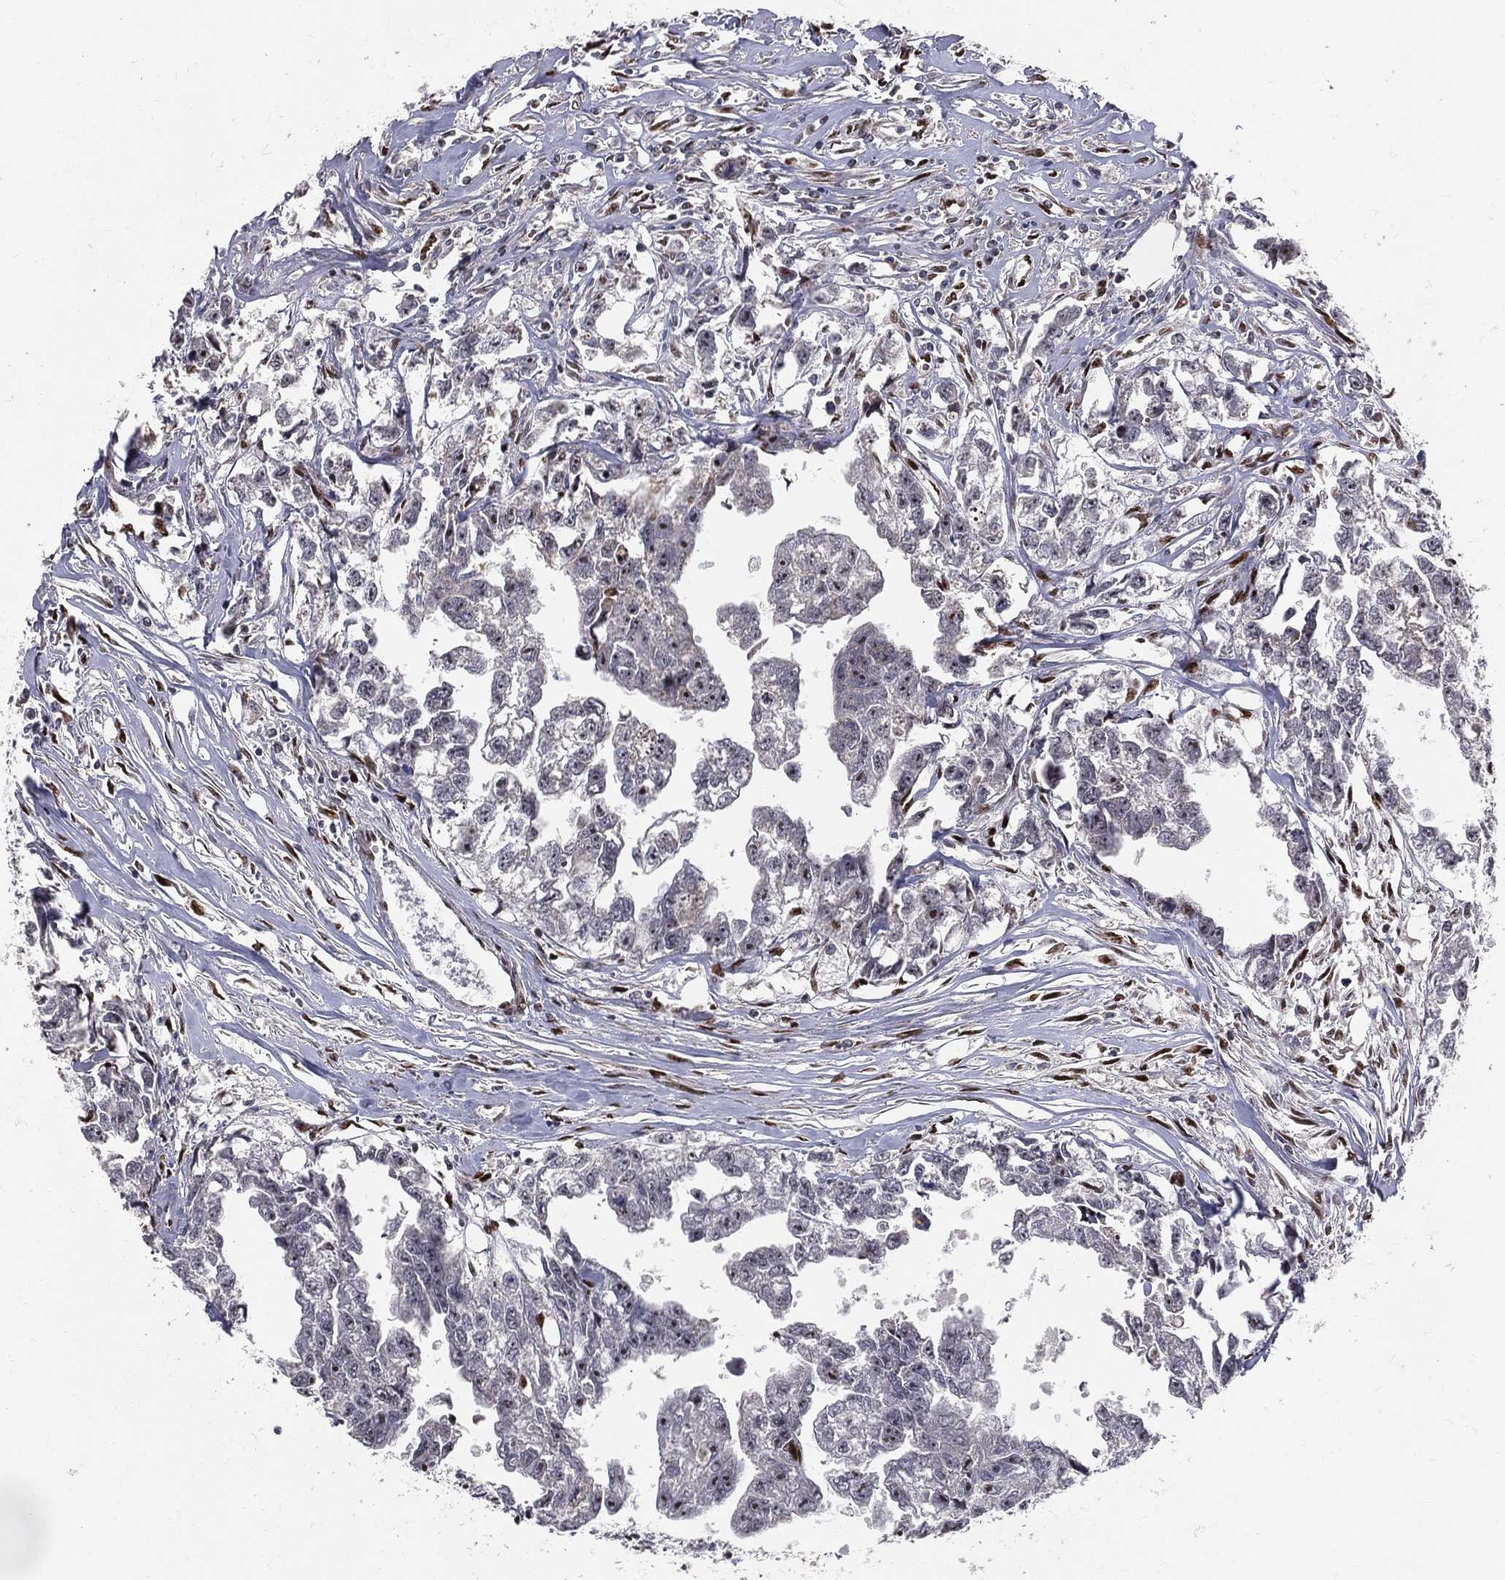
{"staining": {"intensity": "moderate", "quantity": "<25%", "location": "nuclear"}, "tissue": "testis cancer", "cell_type": "Tumor cells", "image_type": "cancer", "snomed": [{"axis": "morphology", "description": "Carcinoma, Embryonal, NOS"}, {"axis": "morphology", "description": "Teratoma, malignant, NOS"}, {"axis": "topography", "description": "Testis"}], "caption": "Testis cancer stained with a brown dye shows moderate nuclear positive expression in about <25% of tumor cells.", "gene": "ZEB1", "patient": {"sex": "male", "age": 44}}